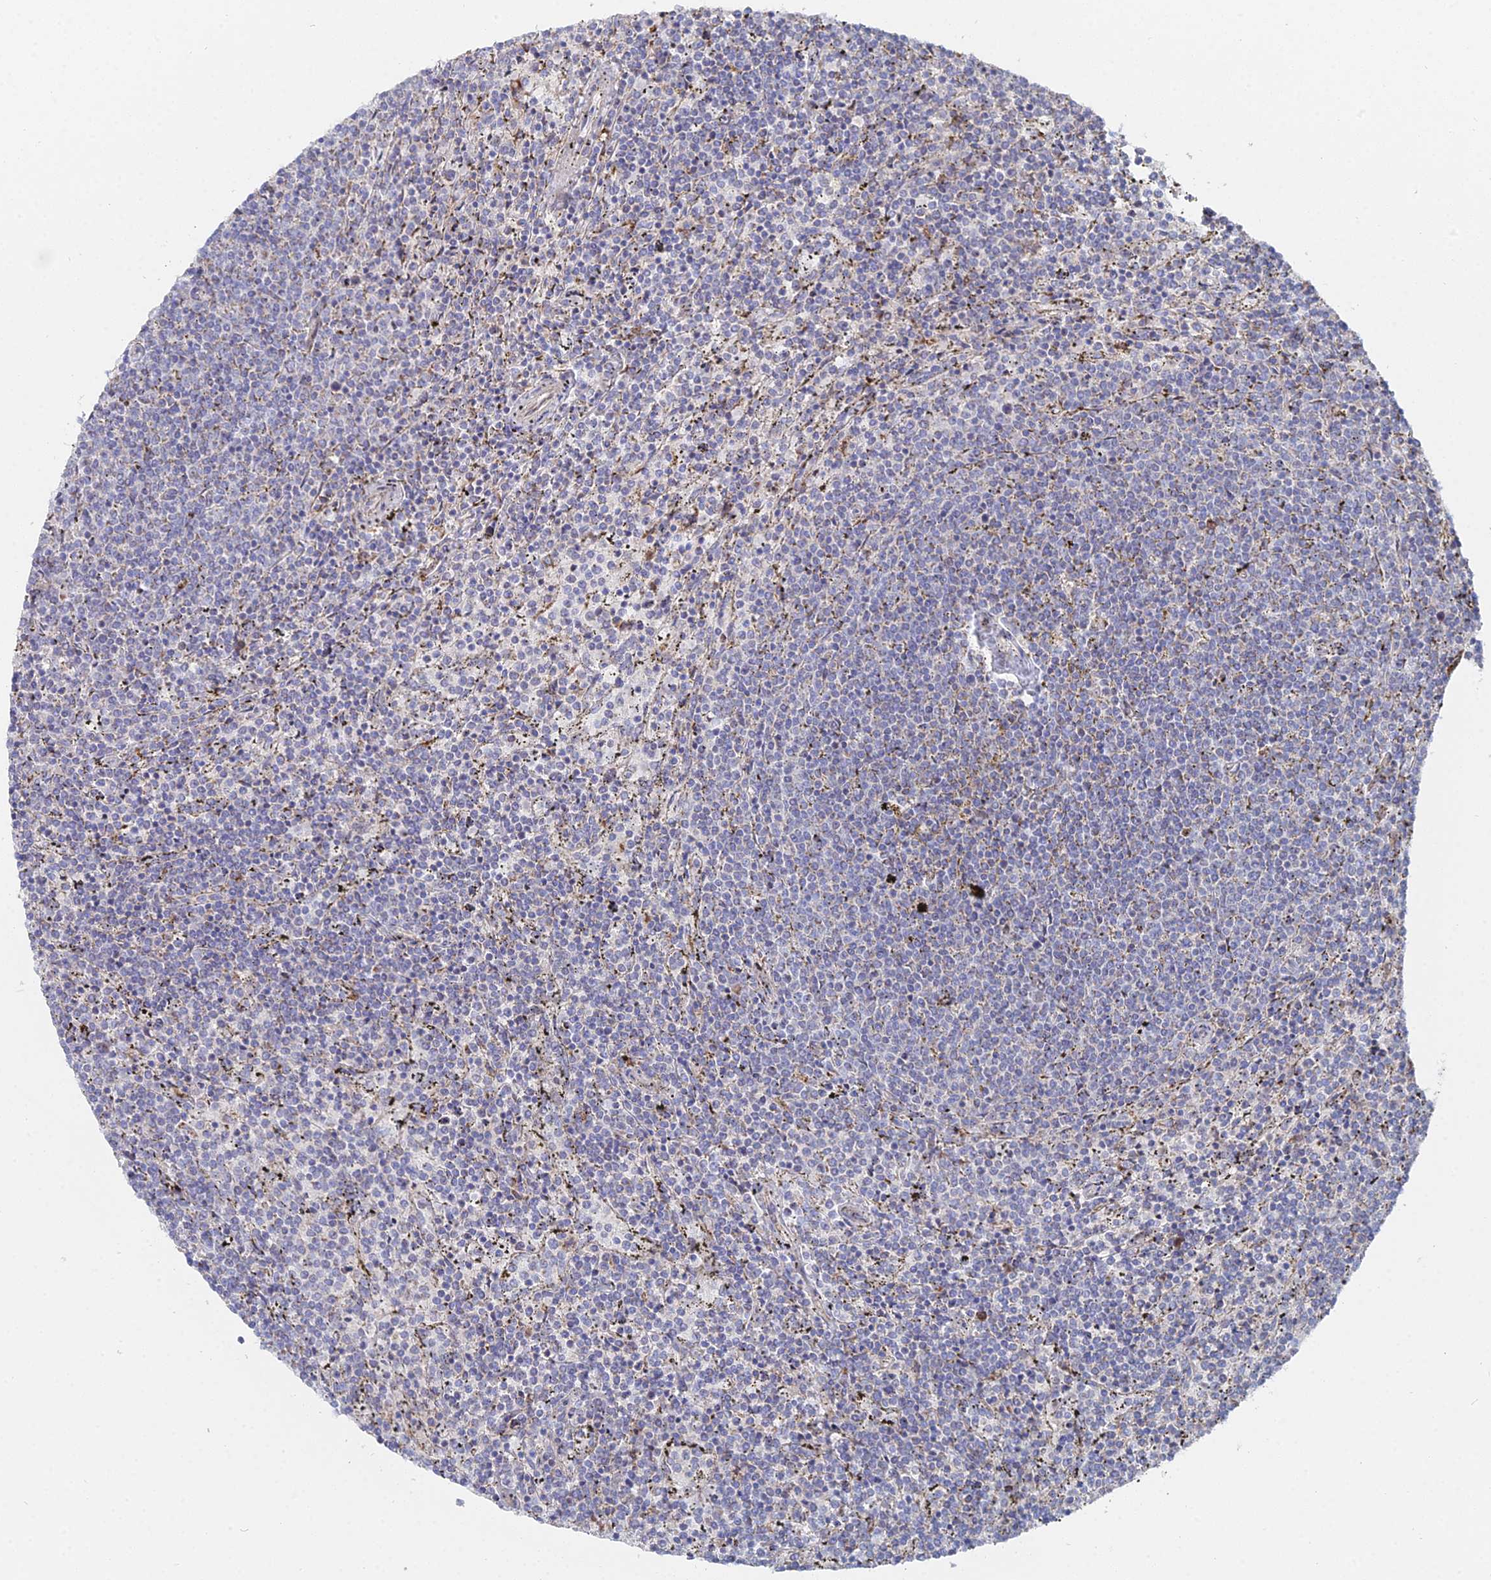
{"staining": {"intensity": "negative", "quantity": "none", "location": "none"}, "tissue": "lymphoma", "cell_type": "Tumor cells", "image_type": "cancer", "snomed": [{"axis": "morphology", "description": "Malignant lymphoma, non-Hodgkin's type, Low grade"}, {"axis": "topography", "description": "Spleen"}], "caption": "Immunohistochemical staining of human lymphoma reveals no significant staining in tumor cells.", "gene": "MPC1", "patient": {"sex": "female", "age": 50}}